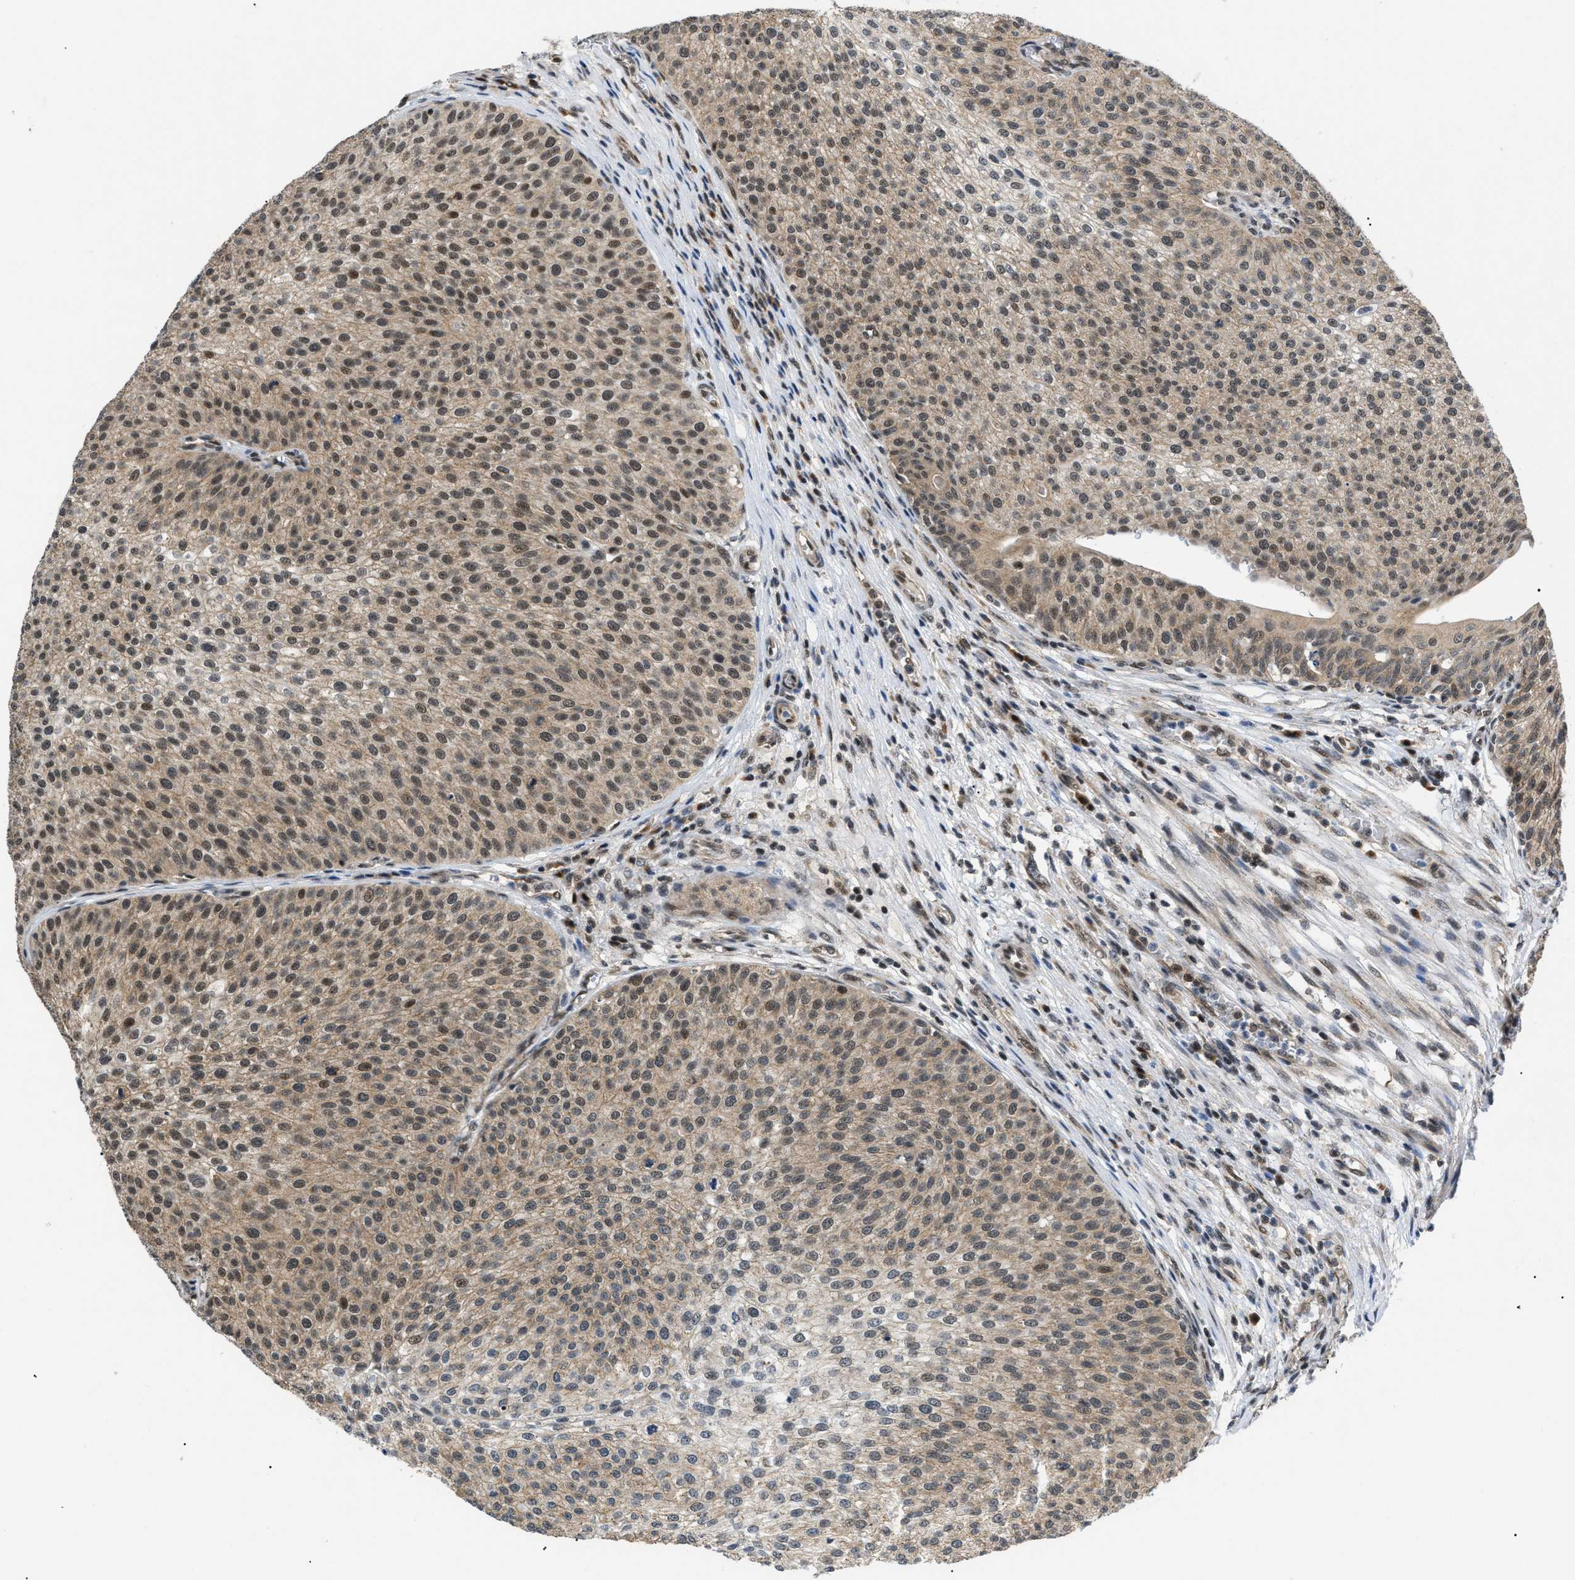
{"staining": {"intensity": "moderate", "quantity": ">75%", "location": "cytoplasmic/membranous,nuclear"}, "tissue": "urothelial cancer", "cell_type": "Tumor cells", "image_type": "cancer", "snomed": [{"axis": "morphology", "description": "Urothelial carcinoma, Low grade"}, {"axis": "topography", "description": "Smooth muscle"}, {"axis": "topography", "description": "Urinary bladder"}], "caption": "An image of human urothelial carcinoma (low-grade) stained for a protein reveals moderate cytoplasmic/membranous and nuclear brown staining in tumor cells.", "gene": "ZBTB11", "patient": {"sex": "male", "age": 60}}